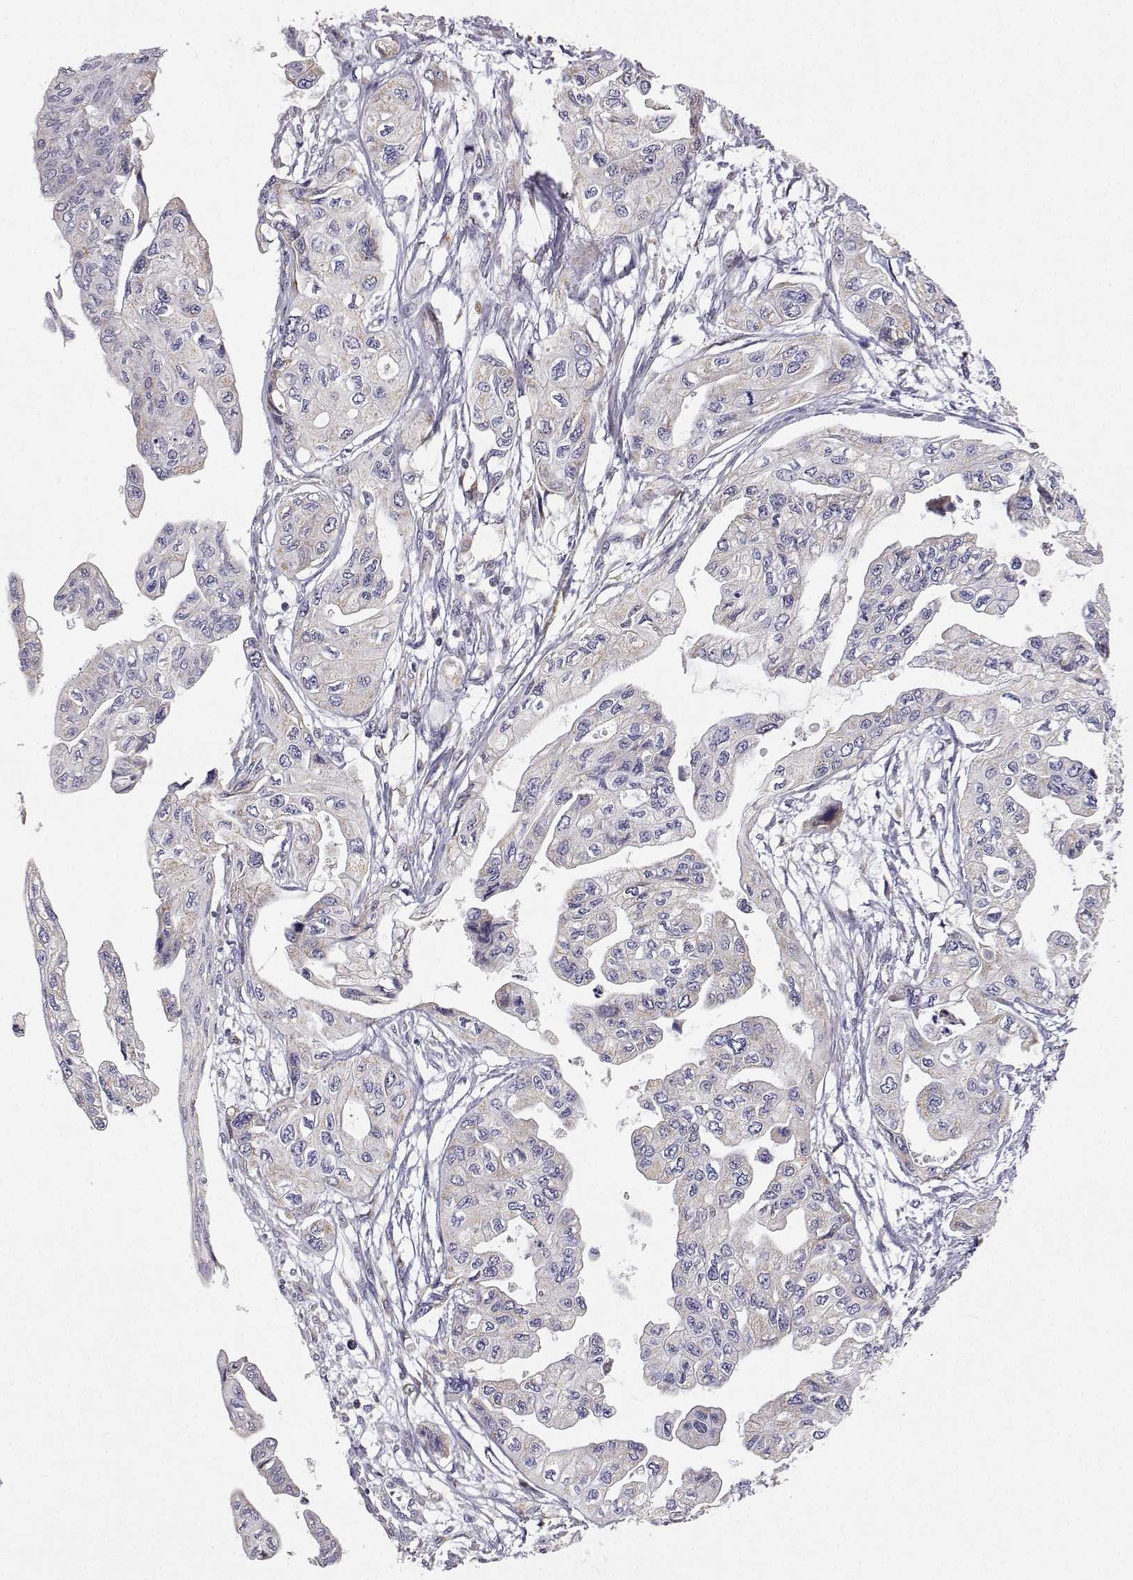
{"staining": {"intensity": "negative", "quantity": "none", "location": "none"}, "tissue": "pancreatic cancer", "cell_type": "Tumor cells", "image_type": "cancer", "snomed": [{"axis": "morphology", "description": "Adenocarcinoma, NOS"}, {"axis": "topography", "description": "Pancreas"}], "caption": "Pancreatic adenocarcinoma was stained to show a protein in brown. There is no significant expression in tumor cells.", "gene": "MRPL3", "patient": {"sex": "female", "age": 76}}